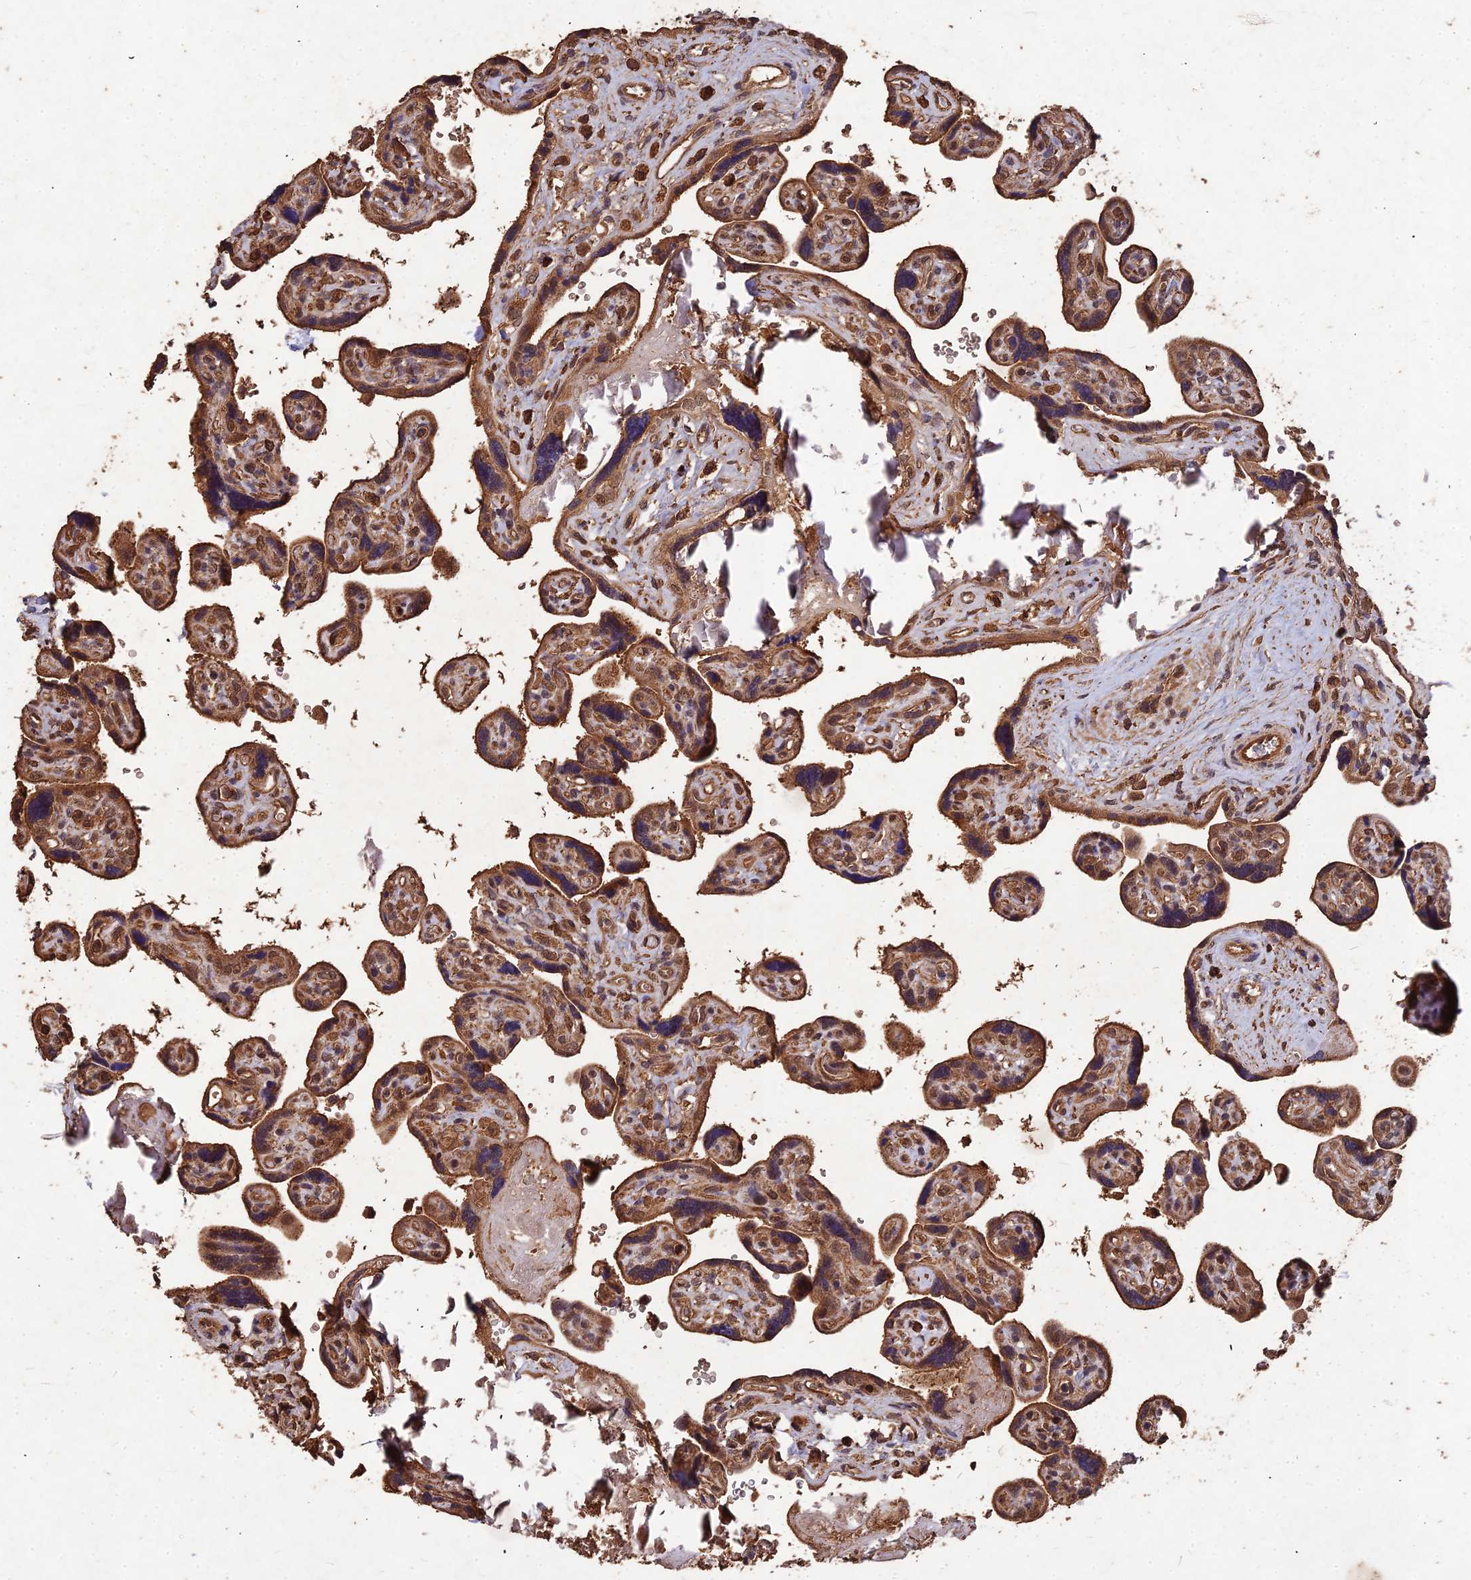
{"staining": {"intensity": "moderate", "quantity": ">75%", "location": "cytoplasmic/membranous"}, "tissue": "placenta", "cell_type": "Decidual cells", "image_type": "normal", "snomed": [{"axis": "morphology", "description": "Normal tissue, NOS"}, {"axis": "topography", "description": "Placenta"}], "caption": "Decidual cells show moderate cytoplasmic/membranous staining in approximately >75% of cells in unremarkable placenta.", "gene": "SYMPK", "patient": {"sex": "female", "age": 39}}